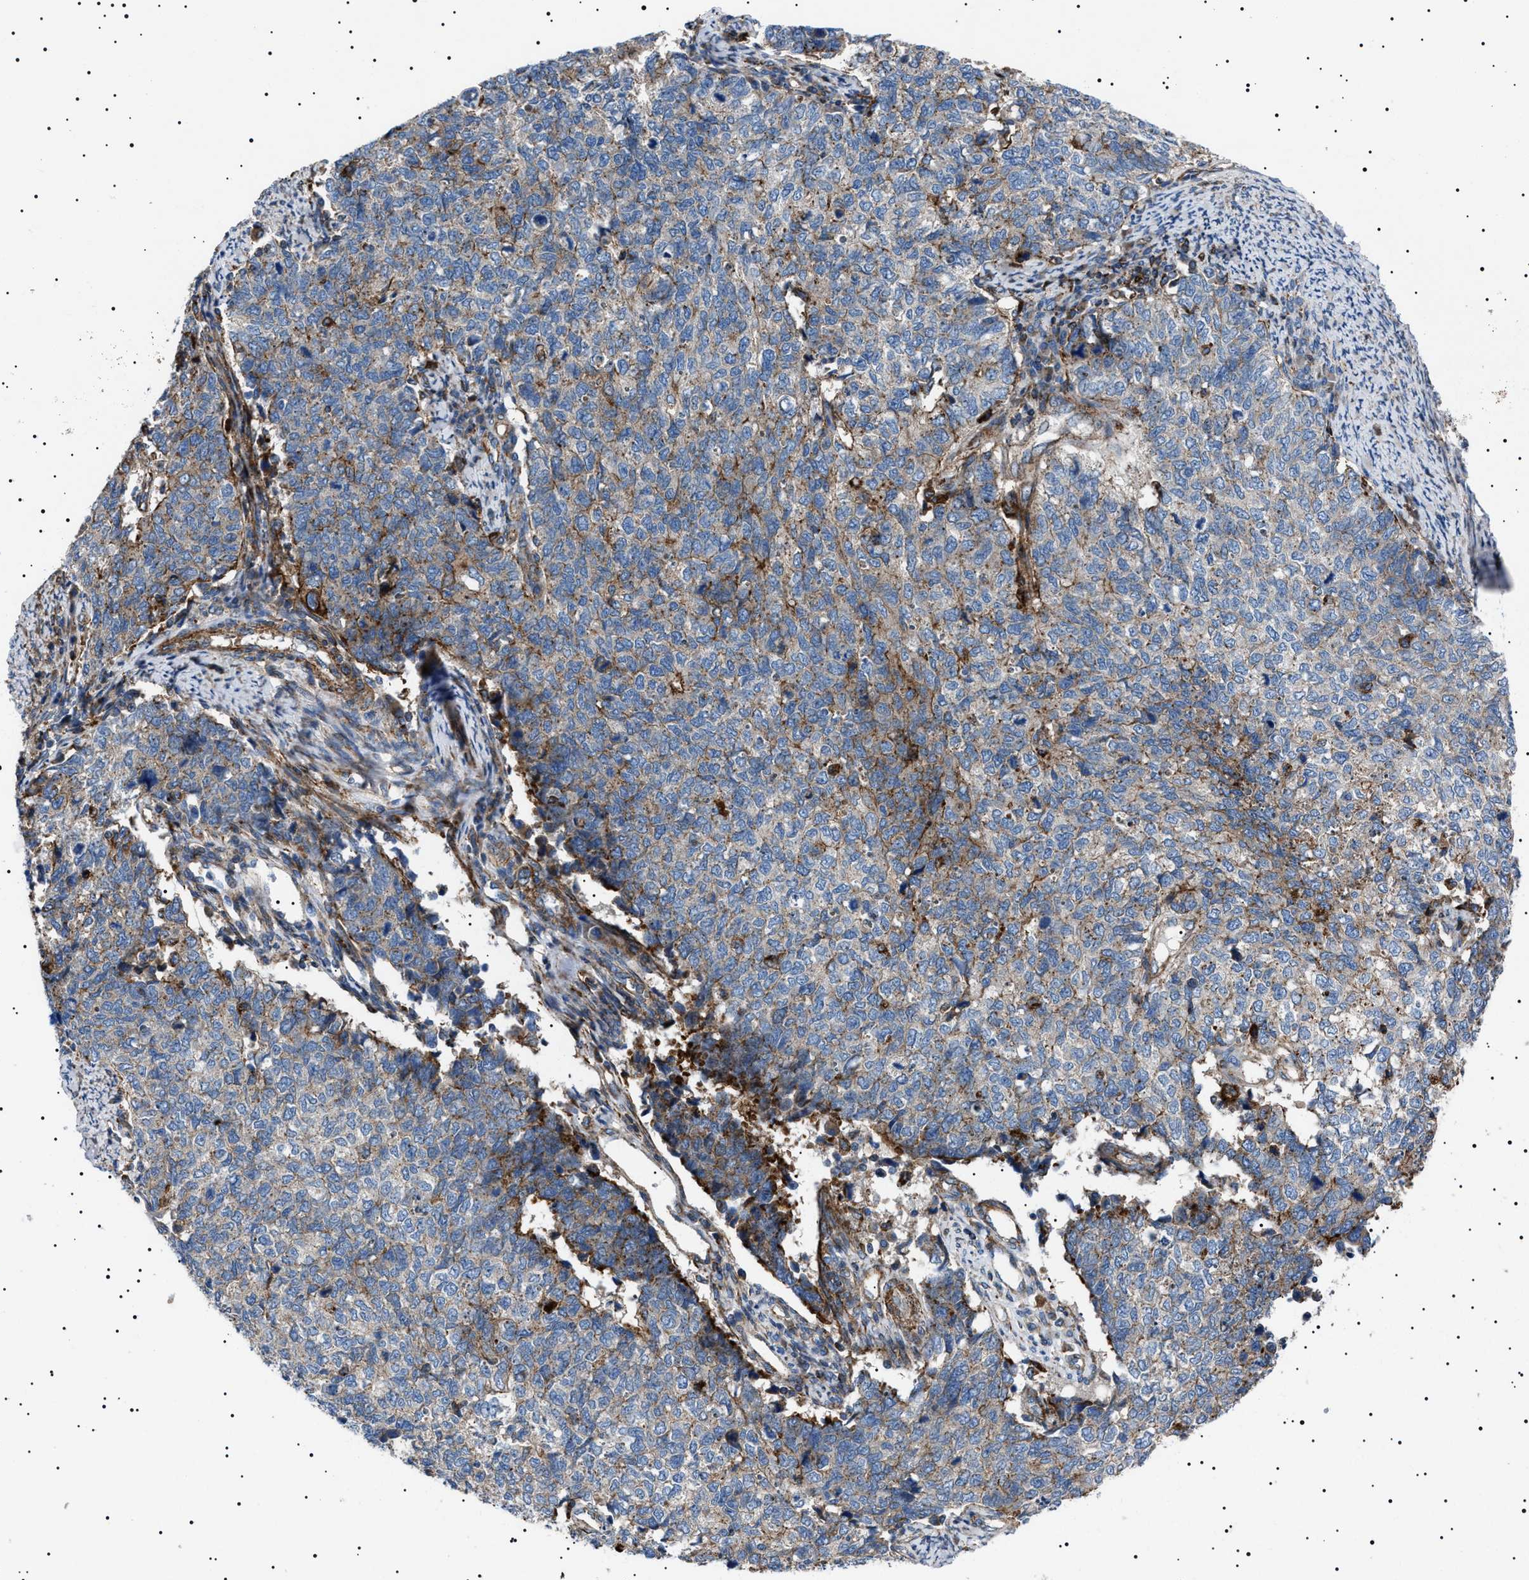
{"staining": {"intensity": "weak", "quantity": "<25%", "location": "cytoplasmic/membranous"}, "tissue": "cervical cancer", "cell_type": "Tumor cells", "image_type": "cancer", "snomed": [{"axis": "morphology", "description": "Squamous cell carcinoma, NOS"}, {"axis": "topography", "description": "Cervix"}], "caption": "IHC micrograph of neoplastic tissue: human cervical cancer stained with DAB (3,3'-diaminobenzidine) reveals no significant protein staining in tumor cells. The staining was performed using DAB to visualize the protein expression in brown, while the nuclei were stained in blue with hematoxylin (Magnification: 20x).", "gene": "NEU1", "patient": {"sex": "female", "age": 63}}